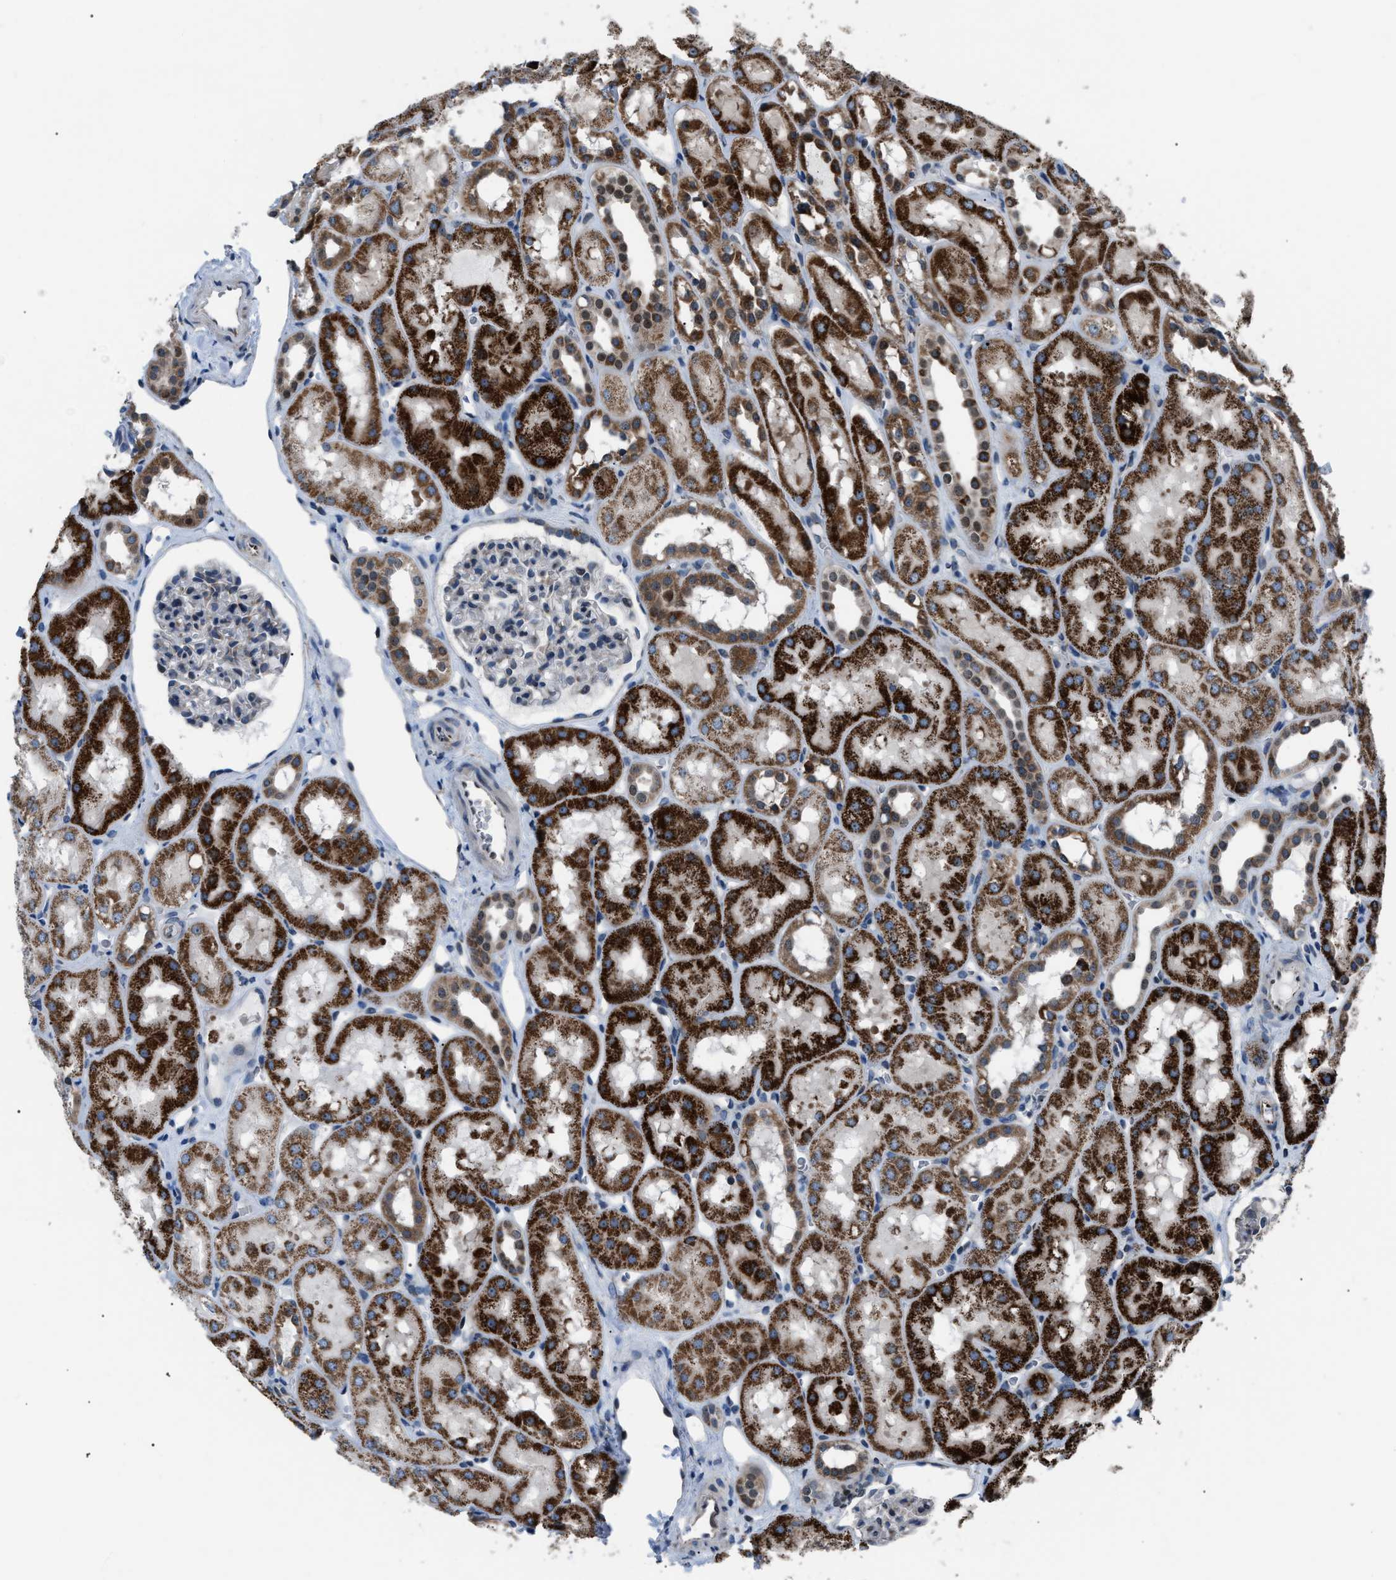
{"staining": {"intensity": "negative", "quantity": "none", "location": "none"}, "tissue": "kidney", "cell_type": "Cells in glomeruli", "image_type": "normal", "snomed": [{"axis": "morphology", "description": "Normal tissue, NOS"}, {"axis": "topography", "description": "Kidney"}, {"axis": "topography", "description": "Urinary bladder"}], "caption": "Kidney was stained to show a protein in brown. There is no significant positivity in cells in glomeruli. The staining is performed using DAB brown chromogen with nuclei counter-stained in using hematoxylin.", "gene": "AGO2", "patient": {"sex": "male", "age": 16}}